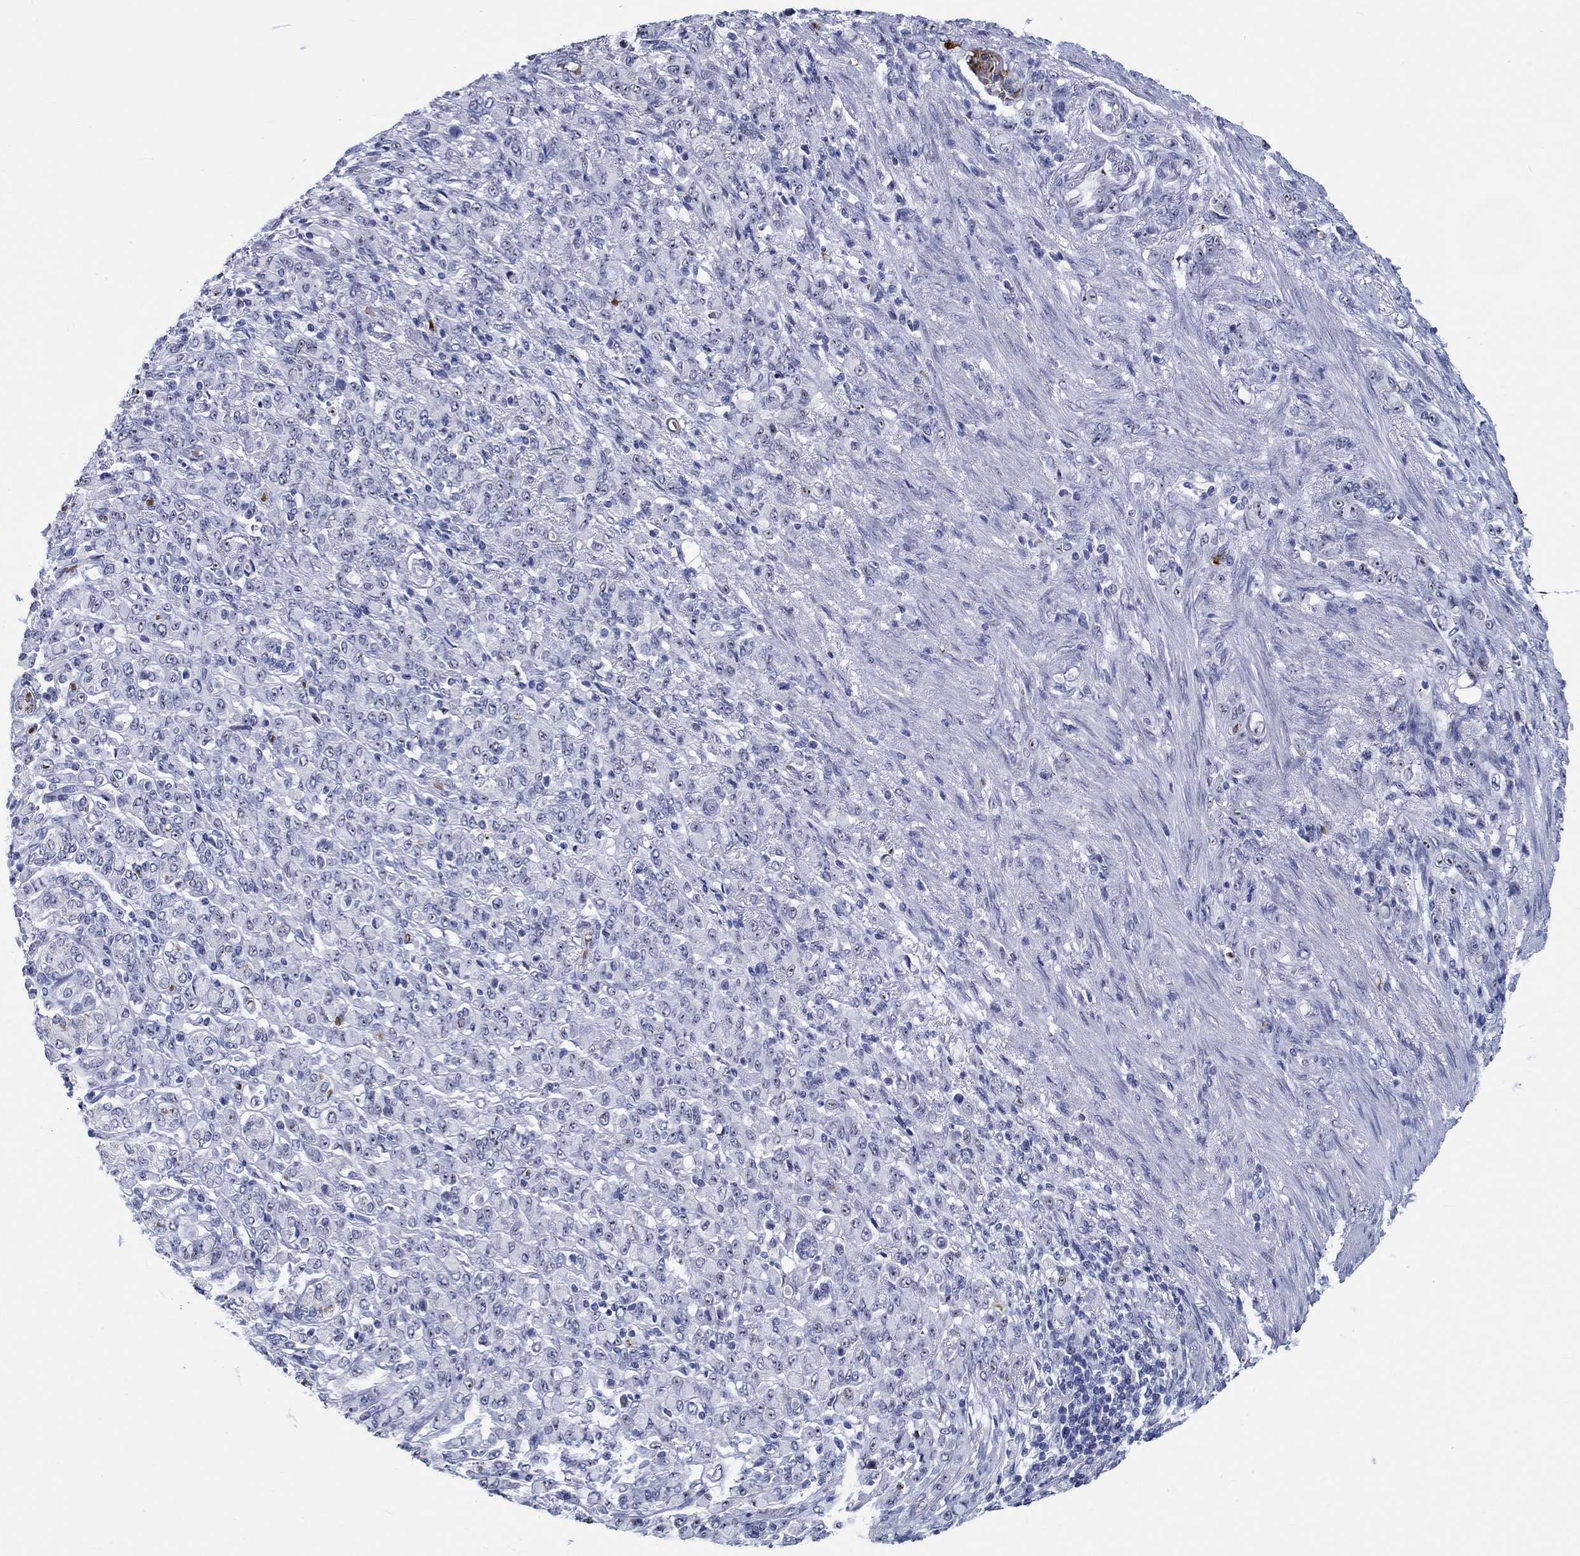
{"staining": {"intensity": "strong", "quantity": "<25%", "location": "nuclear"}, "tissue": "stomach cancer", "cell_type": "Tumor cells", "image_type": "cancer", "snomed": [{"axis": "morphology", "description": "Normal tissue, NOS"}, {"axis": "morphology", "description": "Adenocarcinoma, NOS"}, {"axis": "topography", "description": "Stomach"}], "caption": "Strong nuclear expression is identified in approximately <25% of tumor cells in stomach cancer. Using DAB (brown) and hematoxylin (blue) stains, captured at high magnification using brightfield microscopy.", "gene": "ZNF446", "patient": {"sex": "female", "age": 79}}